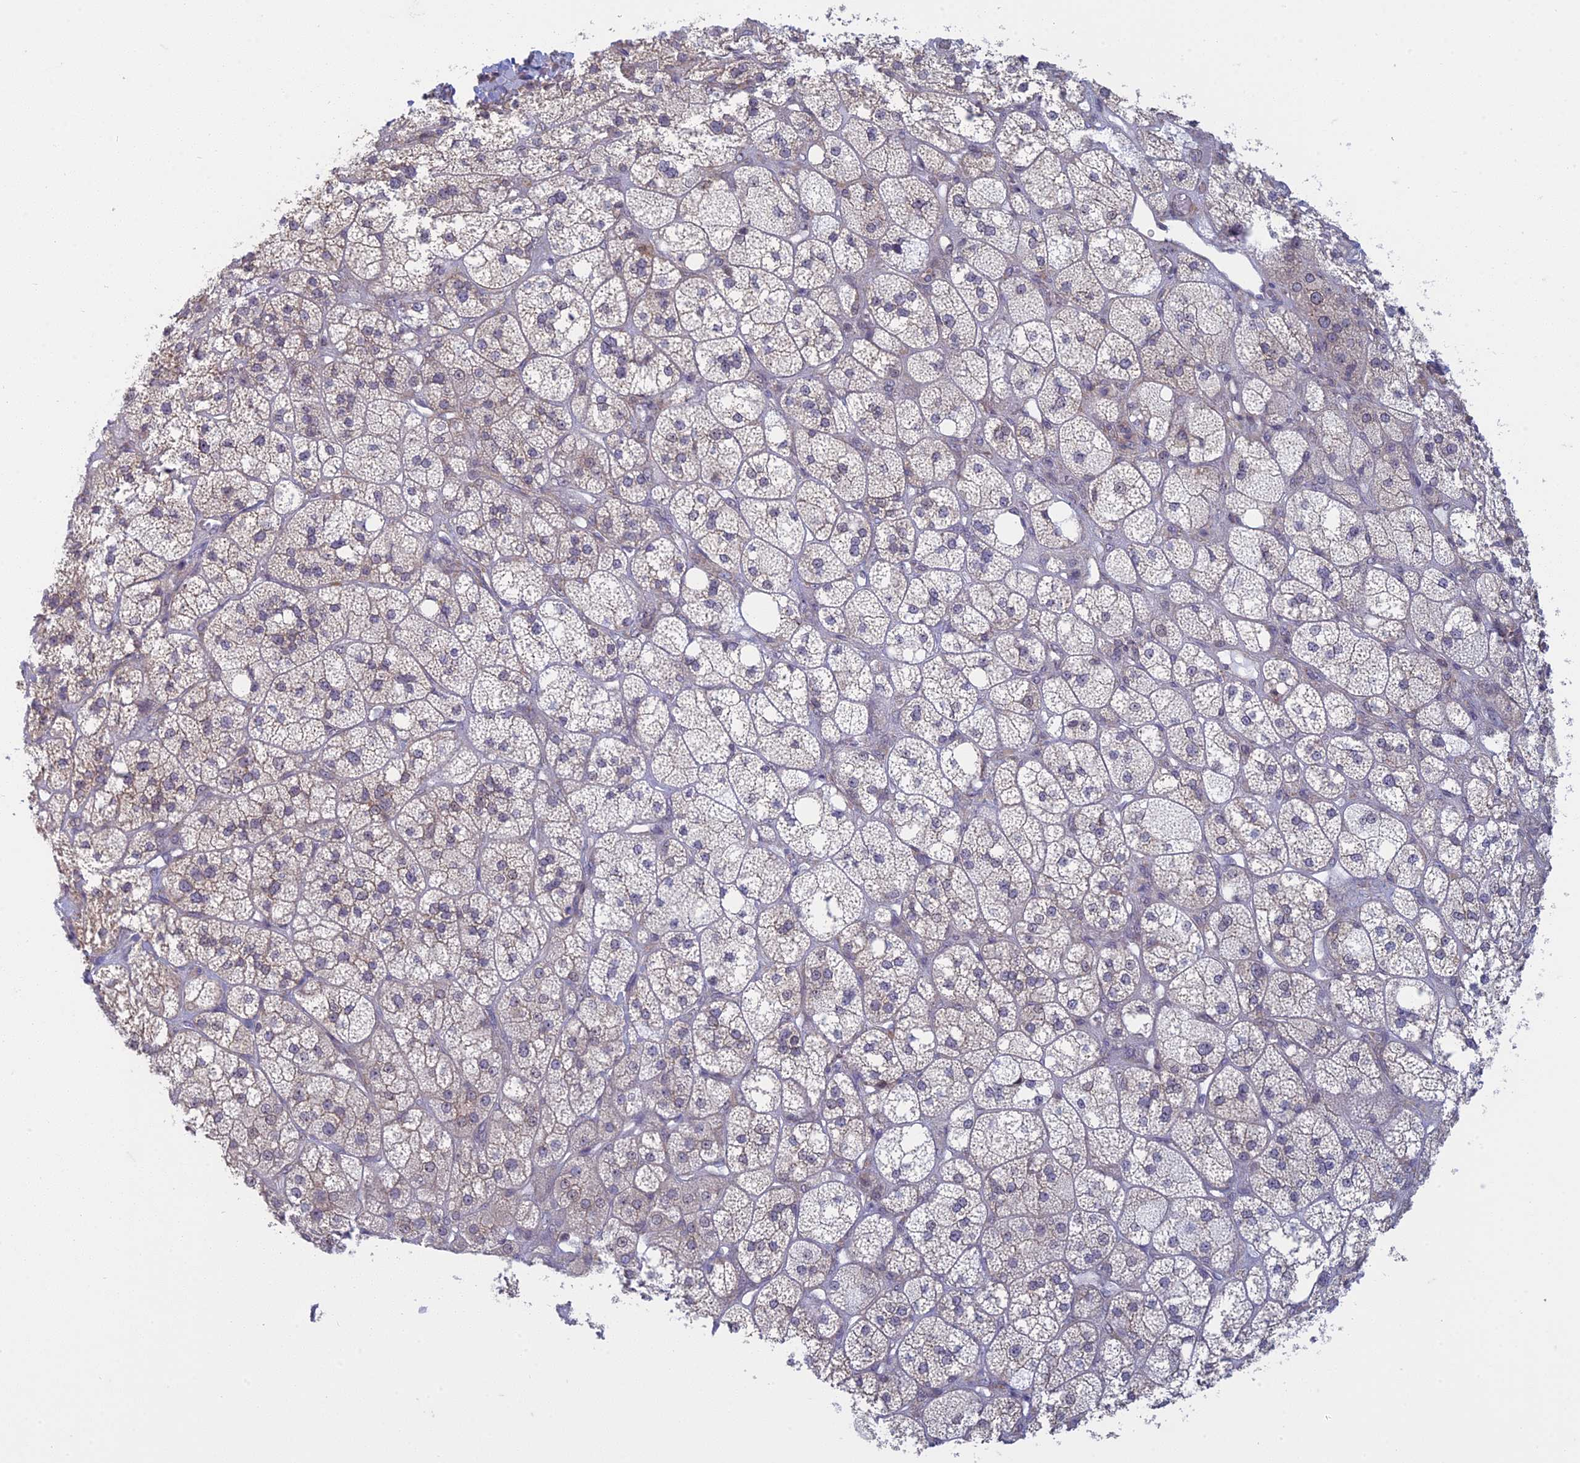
{"staining": {"intensity": "weak", "quantity": "25%-75%", "location": "cytoplasmic/membranous"}, "tissue": "adrenal gland", "cell_type": "Glandular cells", "image_type": "normal", "snomed": [{"axis": "morphology", "description": "Normal tissue, NOS"}, {"axis": "topography", "description": "Adrenal gland"}], "caption": "Protein staining of benign adrenal gland shows weak cytoplasmic/membranous positivity in approximately 25%-75% of glandular cells.", "gene": "RPS19BP1", "patient": {"sex": "male", "age": 61}}